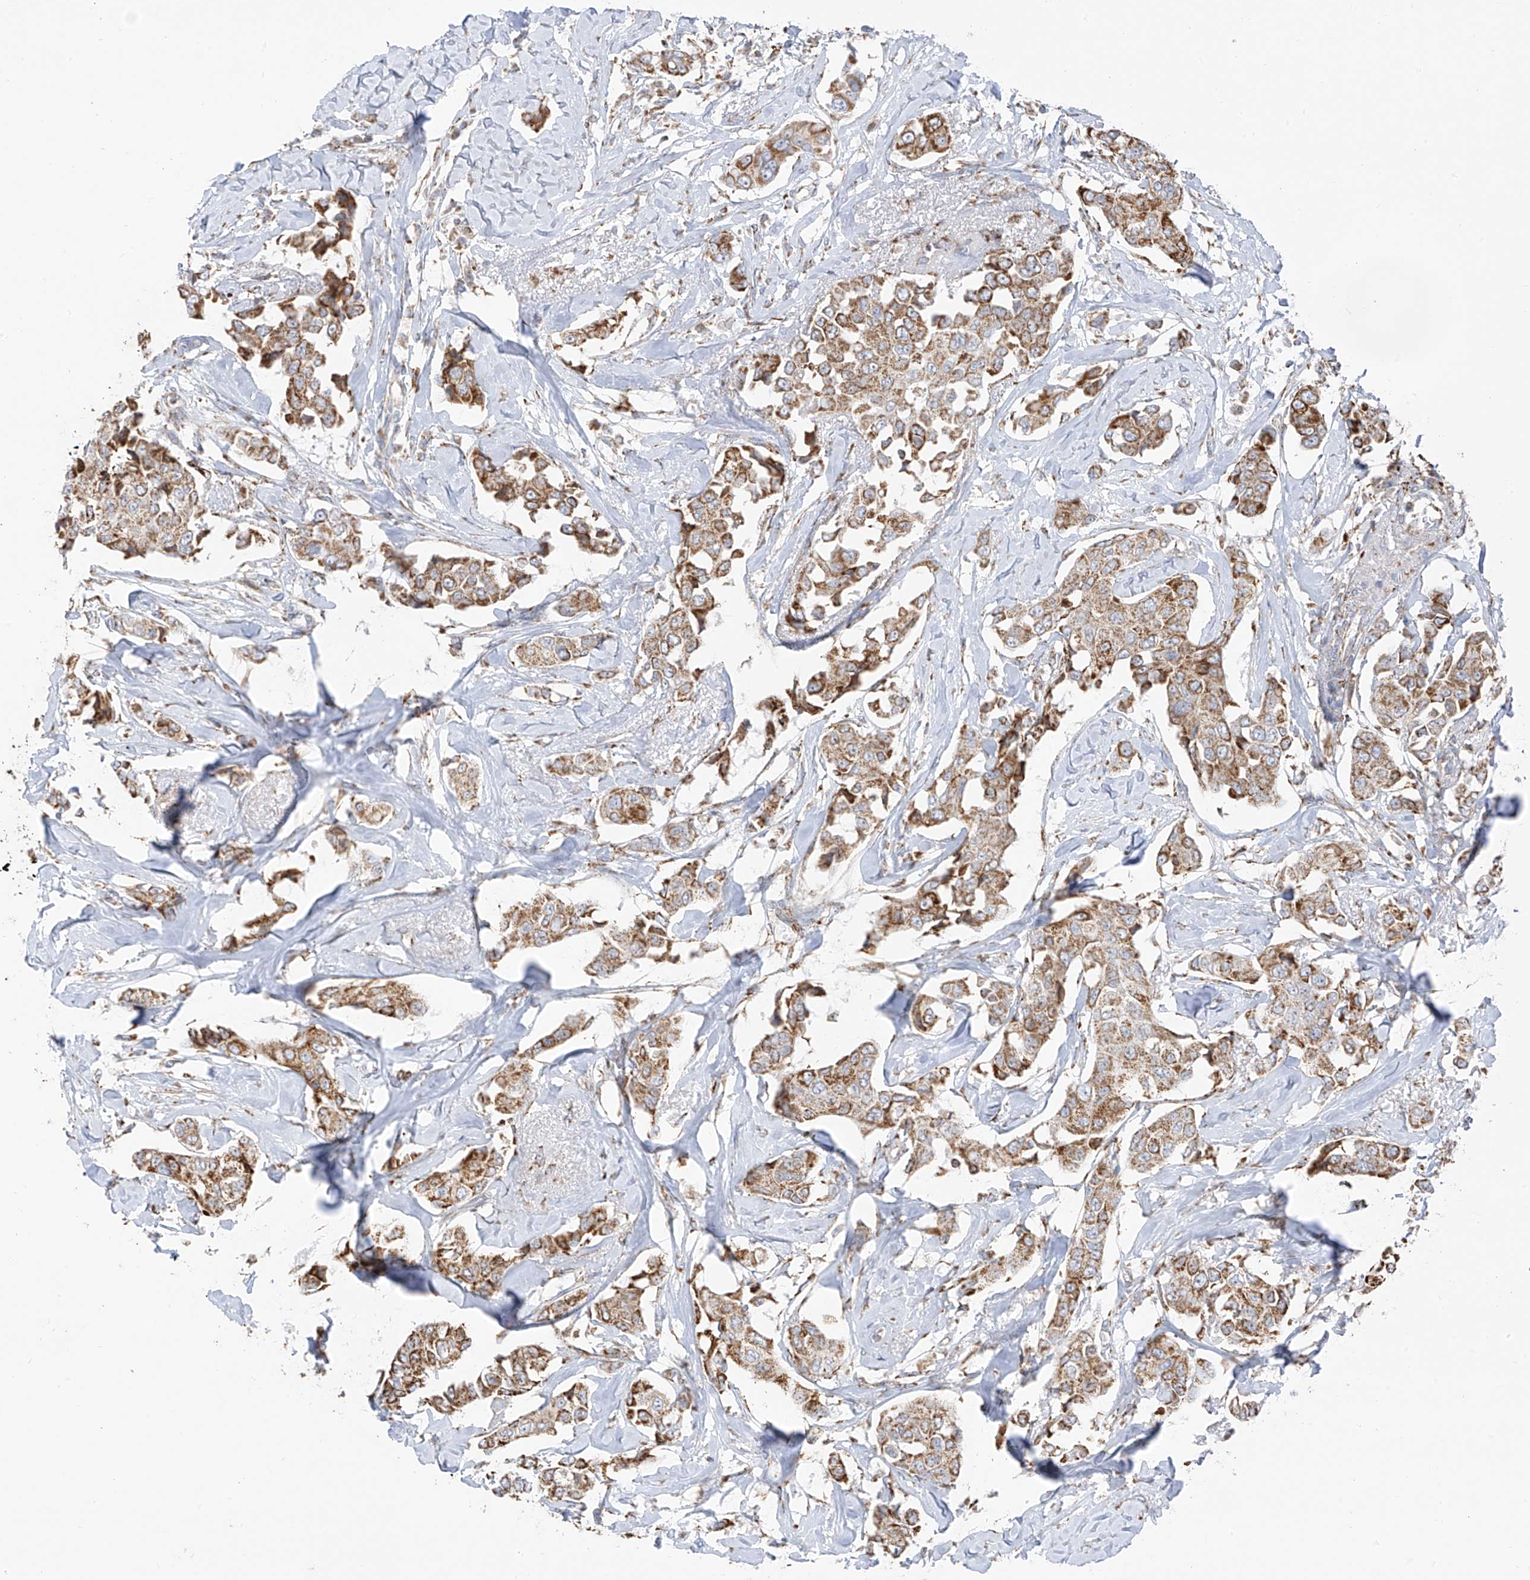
{"staining": {"intensity": "moderate", "quantity": ">75%", "location": "cytoplasmic/membranous"}, "tissue": "breast cancer", "cell_type": "Tumor cells", "image_type": "cancer", "snomed": [{"axis": "morphology", "description": "Duct carcinoma"}, {"axis": "topography", "description": "Breast"}], "caption": "Protein expression analysis of human breast cancer (invasive ductal carcinoma) reveals moderate cytoplasmic/membranous staining in approximately >75% of tumor cells.", "gene": "ETHE1", "patient": {"sex": "female", "age": 80}}